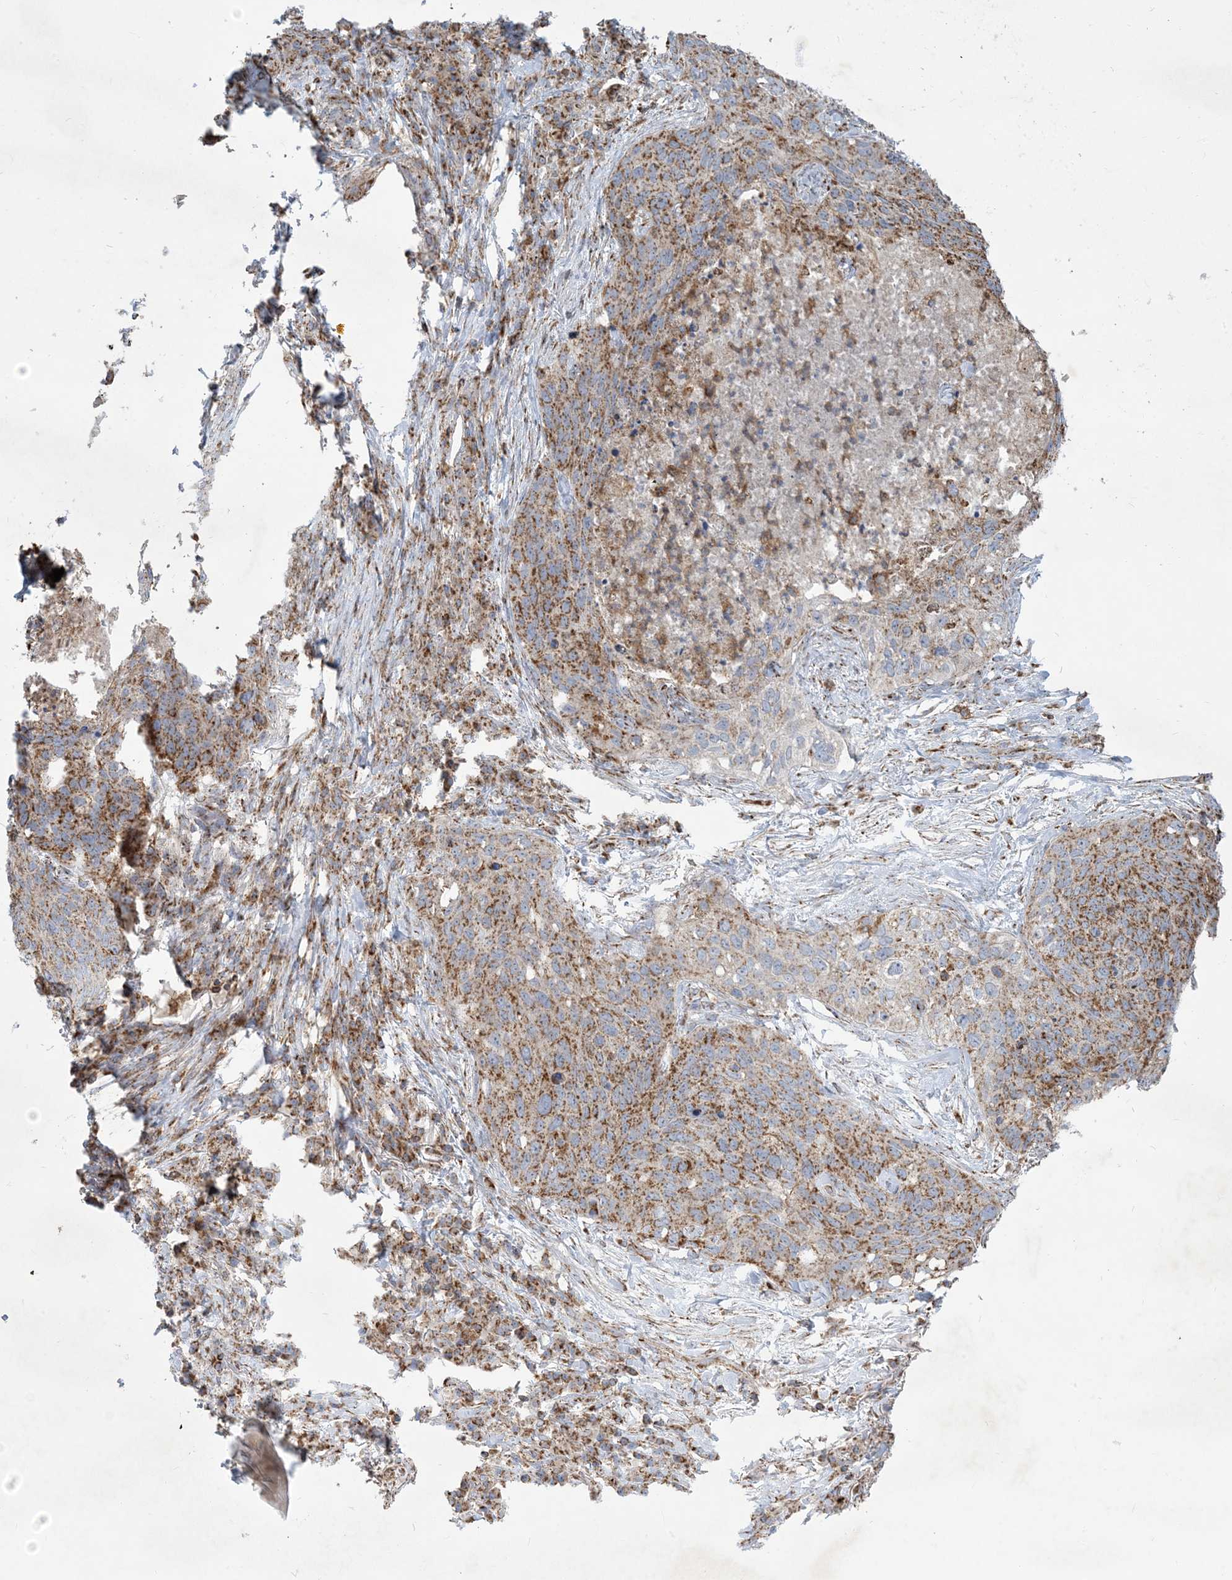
{"staining": {"intensity": "moderate", "quantity": ">75%", "location": "cytoplasmic/membranous"}, "tissue": "lung cancer", "cell_type": "Tumor cells", "image_type": "cancer", "snomed": [{"axis": "morphology", "description": "Squamous cell carcinoma, NOS"}, {"axis": "topography", "description": "Lung"}], "caption": "Lung cancer (squamous cell carcinoma) stained for a protein demonstrates moderate cytoplasmic/membranous positivity in tumor cells.", "gene": "BEND4", "patient": {"sex": "female", "age": 63}}